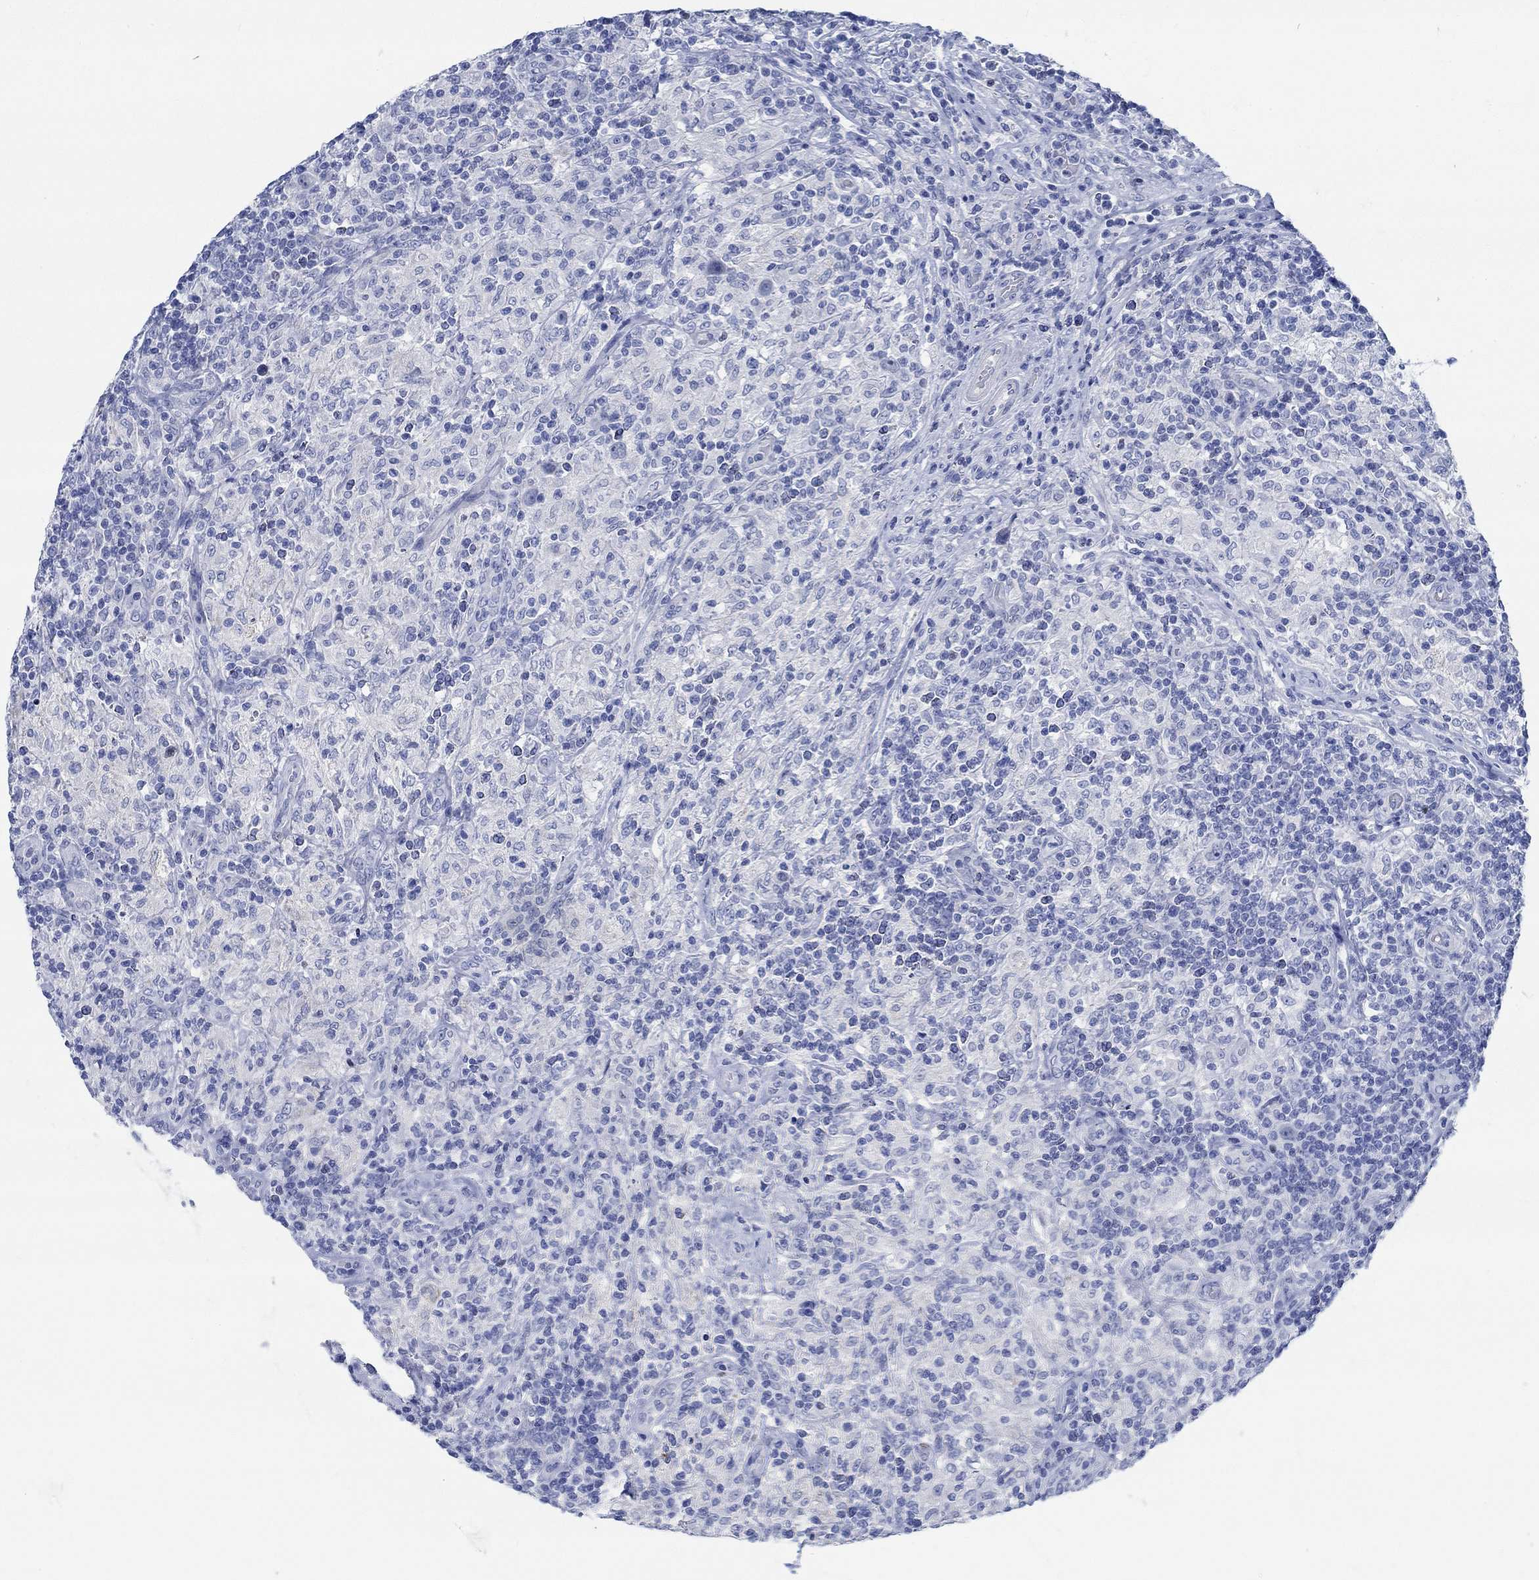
{"staining": {"intensity": "negative", "quantity": "none", "location": "none"}, "tissue": "lymphoma", "cell_type": "Tumor cells", "image_type": "cancer", "snomed": [{"axis": "morphology", "description": "Hodgkin's disease, NOS"}, {"axis": "topography", "description": "Lymph node"}], "caption": "Immunohistochemical staining of human lymphoma reveals no significant positivity in tumor cells.", "gene": "RBM20", "patient": {"sex": "male", "age": 70}}